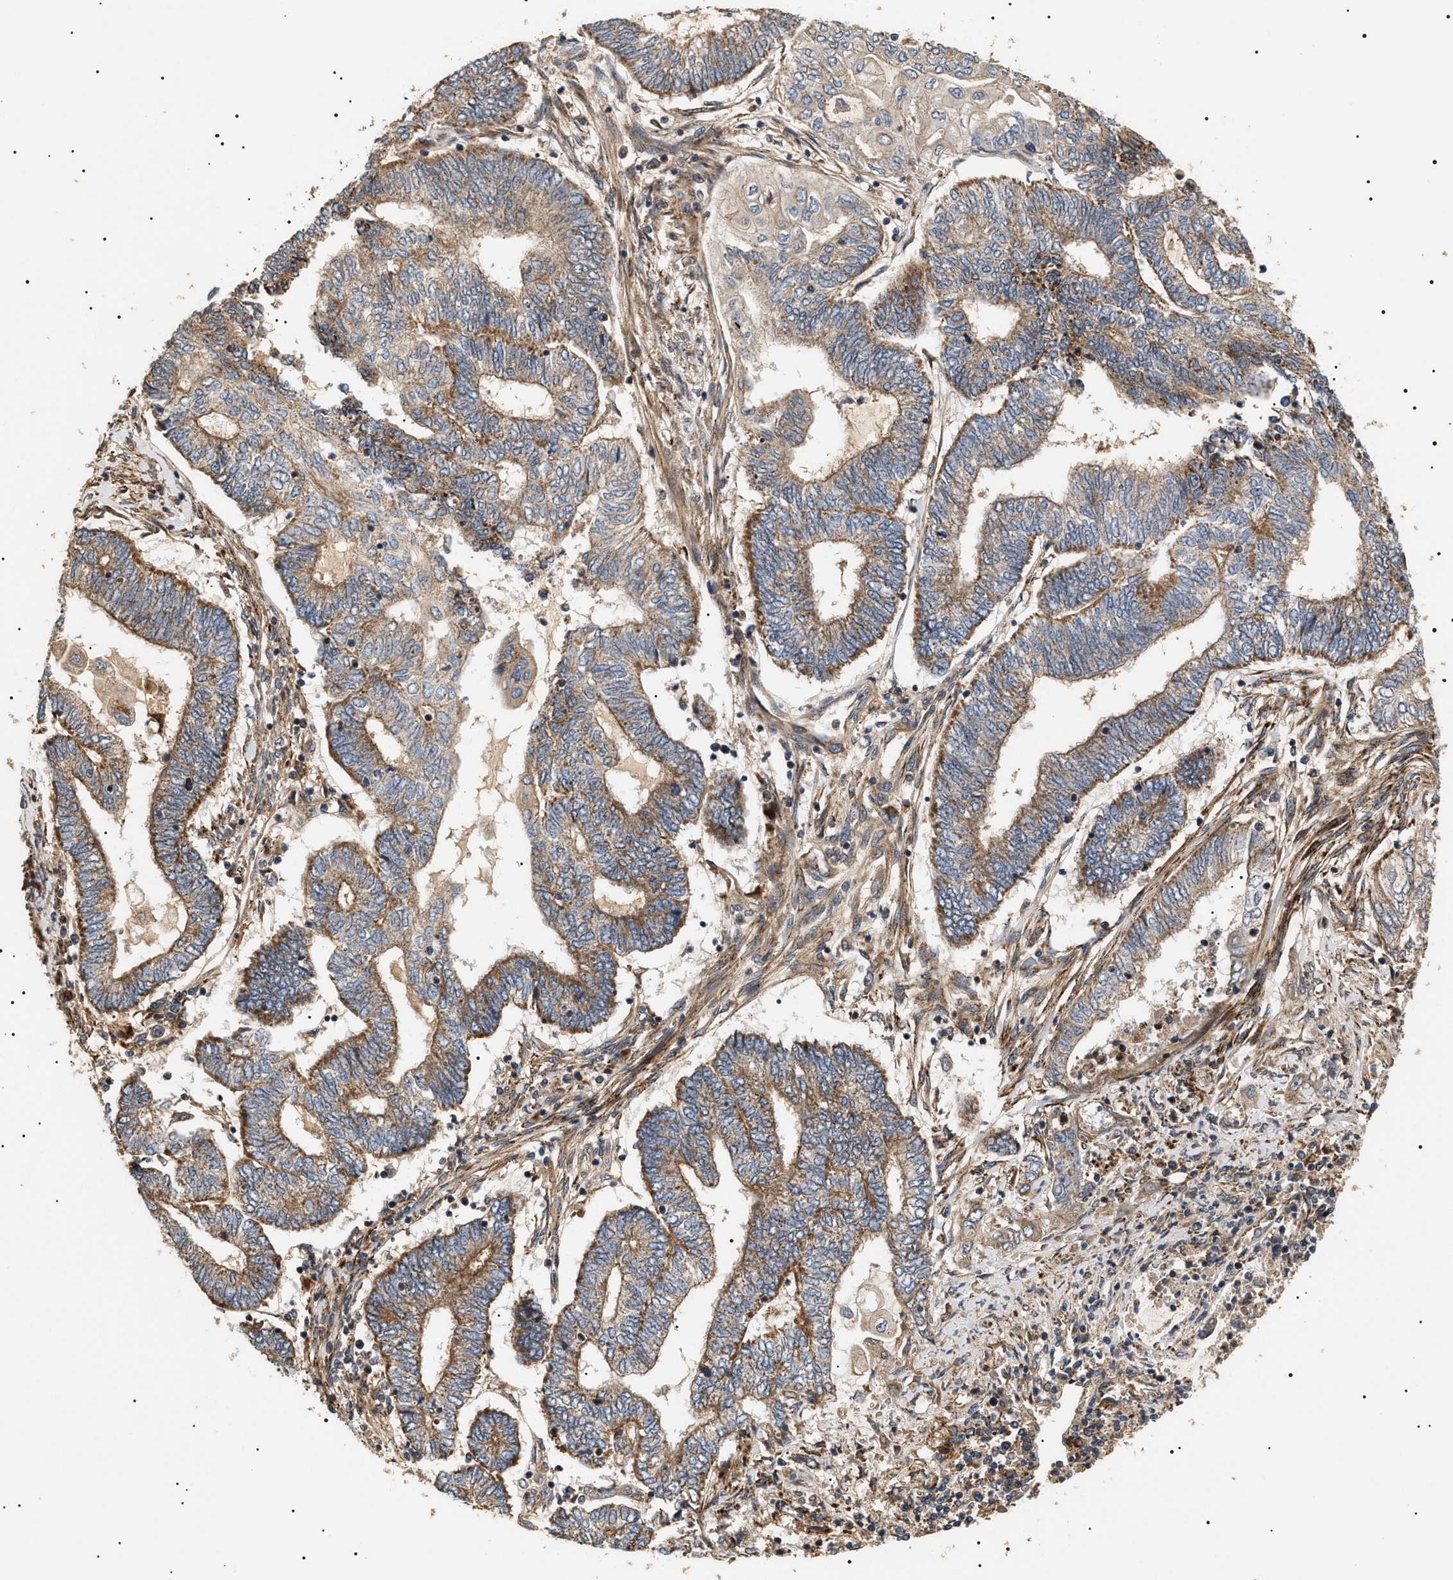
{"staining": {"intensity": "moderate", "quantity": ">75%", "location": "cytoplasmic/membranous"}, "tissue": "endometrial cancer", "cell_type": "Tumor cells", "image_type": "cancer", "snomed": [{"axis": "morphology", "description": "Adenocarcinoma, NOS"}, {"axis": "topography", "description": "Uterus"}, {"axis": "topography", "description": "Endometrium"}], "caption": "A high-resolution histopathology image shows immunohistochemistry (IHC) staining of endometrial cancer, which shows moderate cytoplasmic/membranous staining in approximately >75% of tumor cells.", "gene": "ZBTB26", "patient": {"sex": "female", "age": 70}}